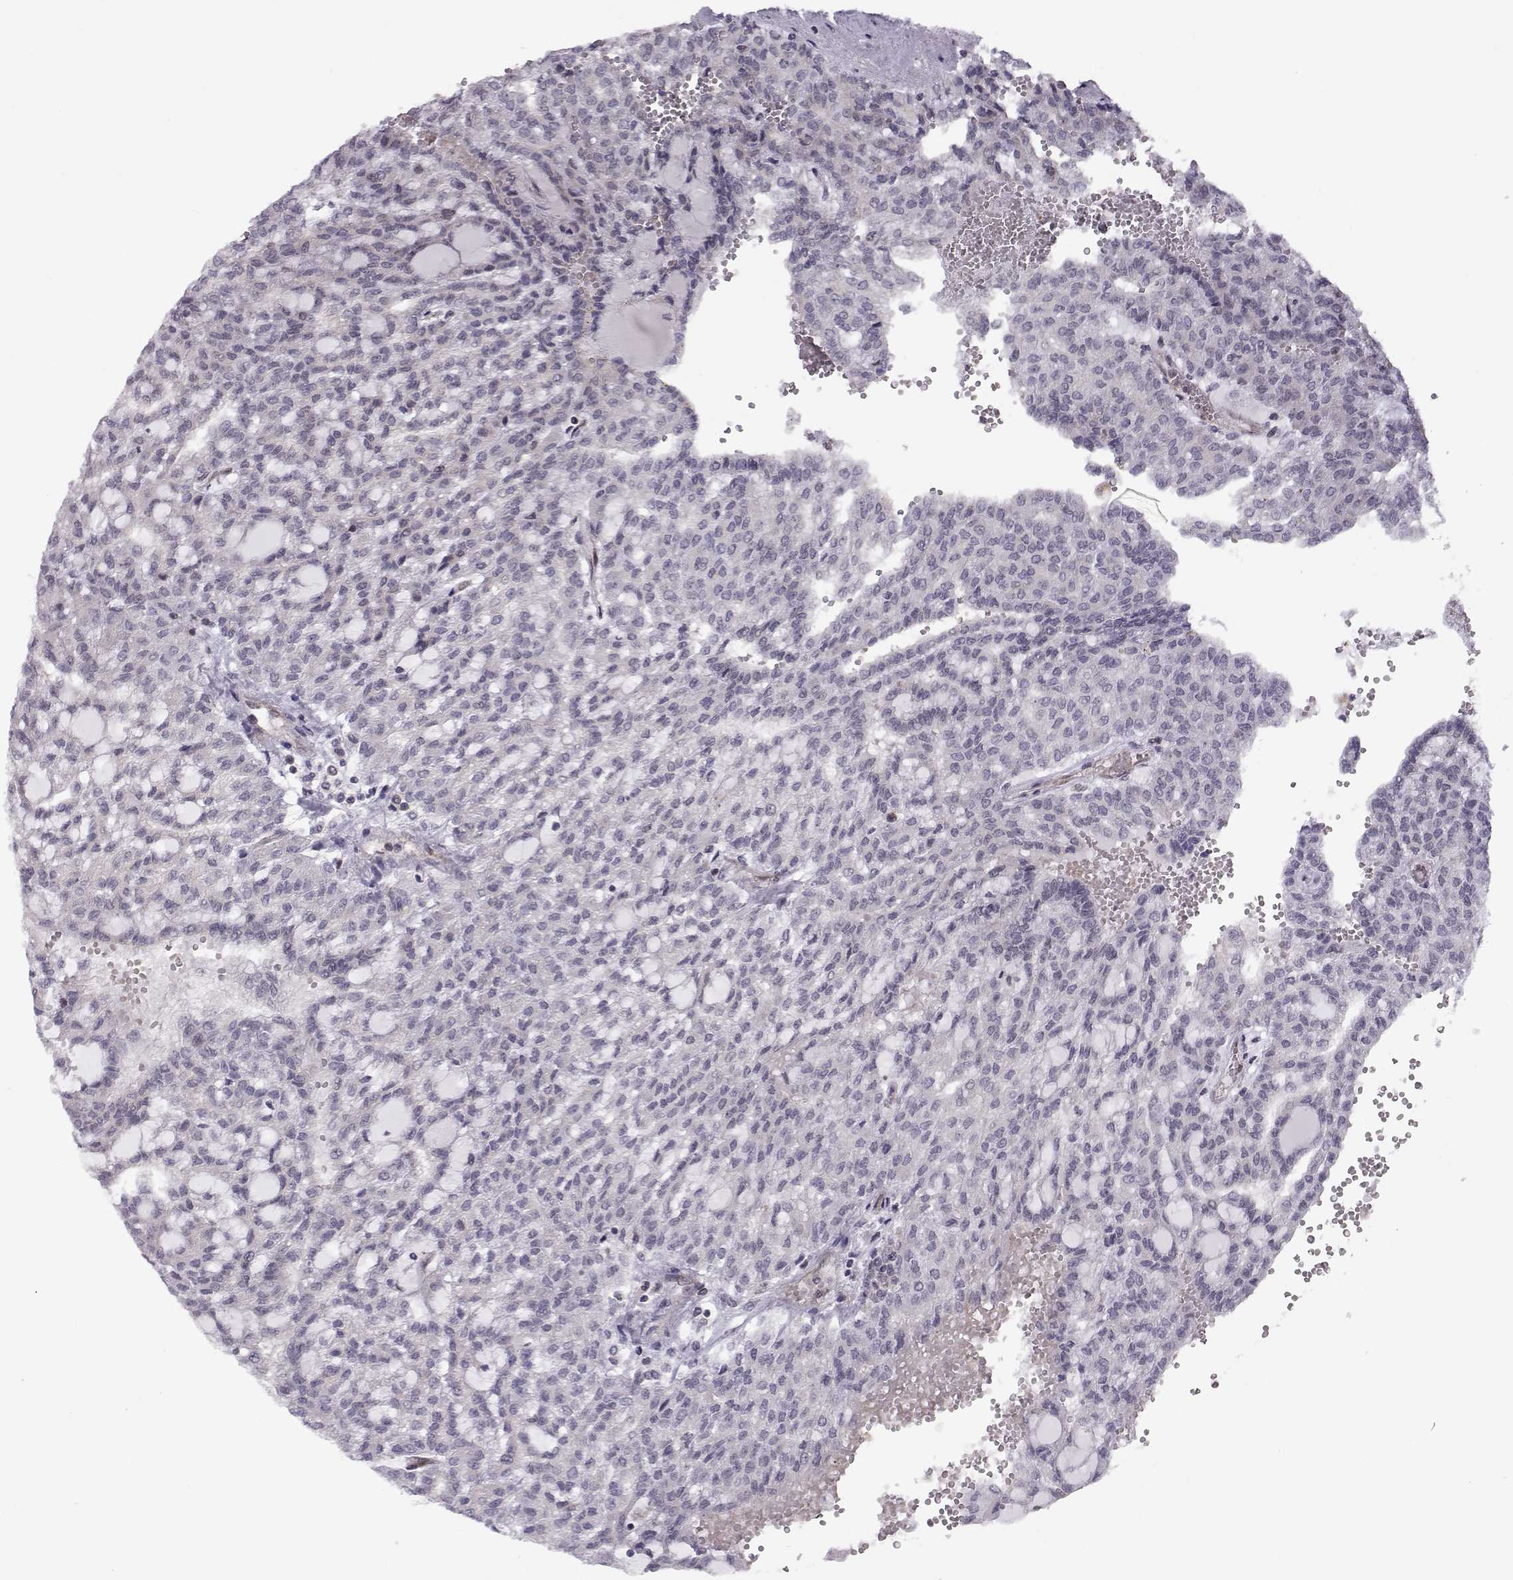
{"staining": {"intensity": "negative", "quantity": "none", "location": "none"}, "tissue": "renal cancer", "cell_type": "Tumor cells", "image_type": "cancer", "snomed": [{"axis": "morphology", "description": "Adenocarcinoma, NOS"}, {"axis": "topography", "description": "Kidney"}], "caption": "The immunohistochemistry photomicrograph has no significant expression in tumor cells of renal adenocarcinoma tissue.", "gene": "KIF13B", "patient": {"sex": "male", "age": 63}}